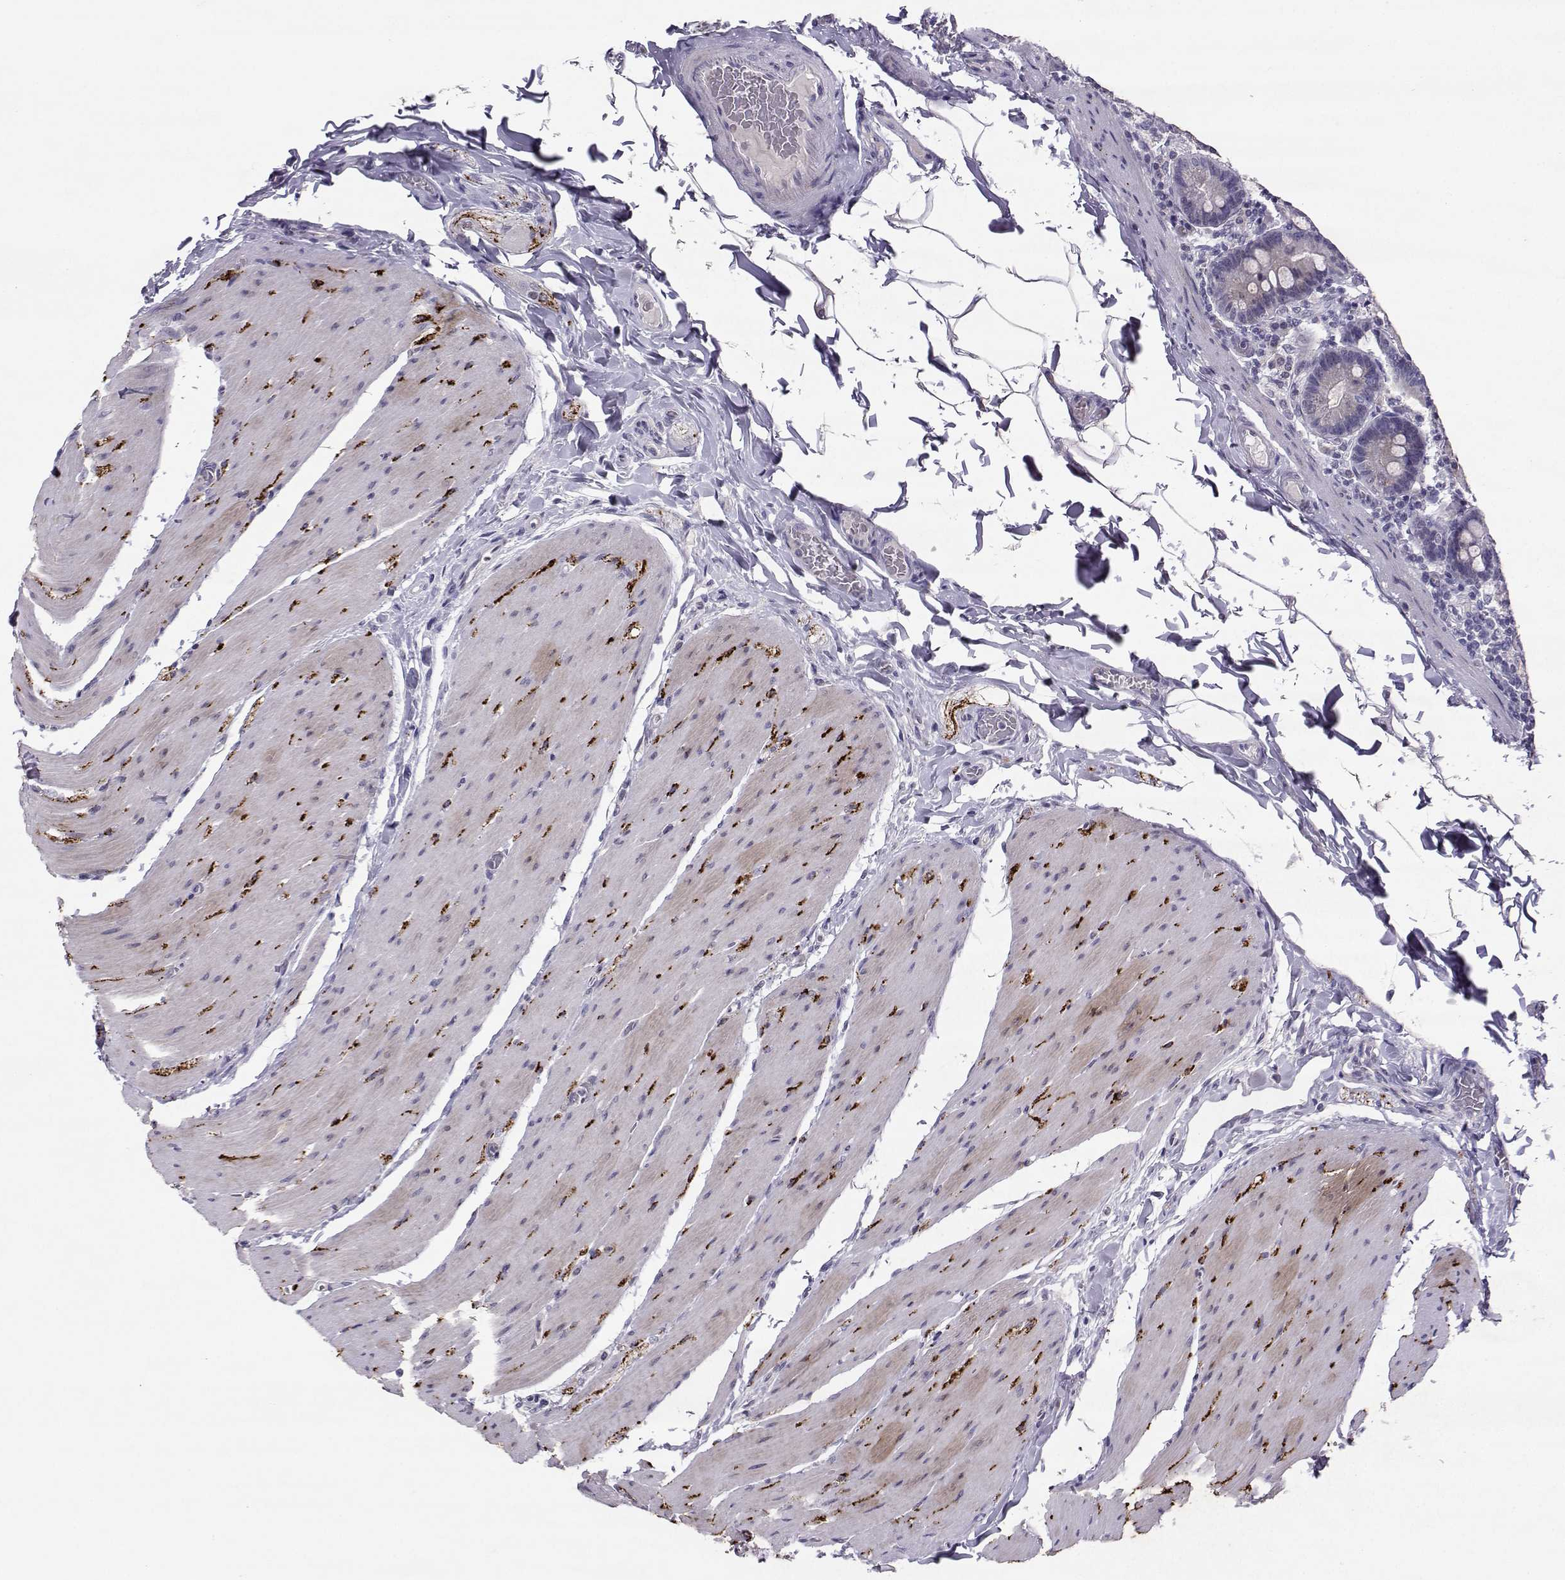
{"staining": {"intensity": "negative", "quantity": "none", "location": "none"}, "tissue": "small intestine", "cell_type": "Glandular cells", "image_type": "normal", "snomed": [{"axis": "morphology", "description": "Normal tissue, NOS"}, {"axis": "topography", "description": "Small intestine"}], "caption": "Protein analysis of benign small intestine displays no significant expression in glandular cells.", "gene": "CARTPT", "patient": {"sex": "male", "age": 37}}